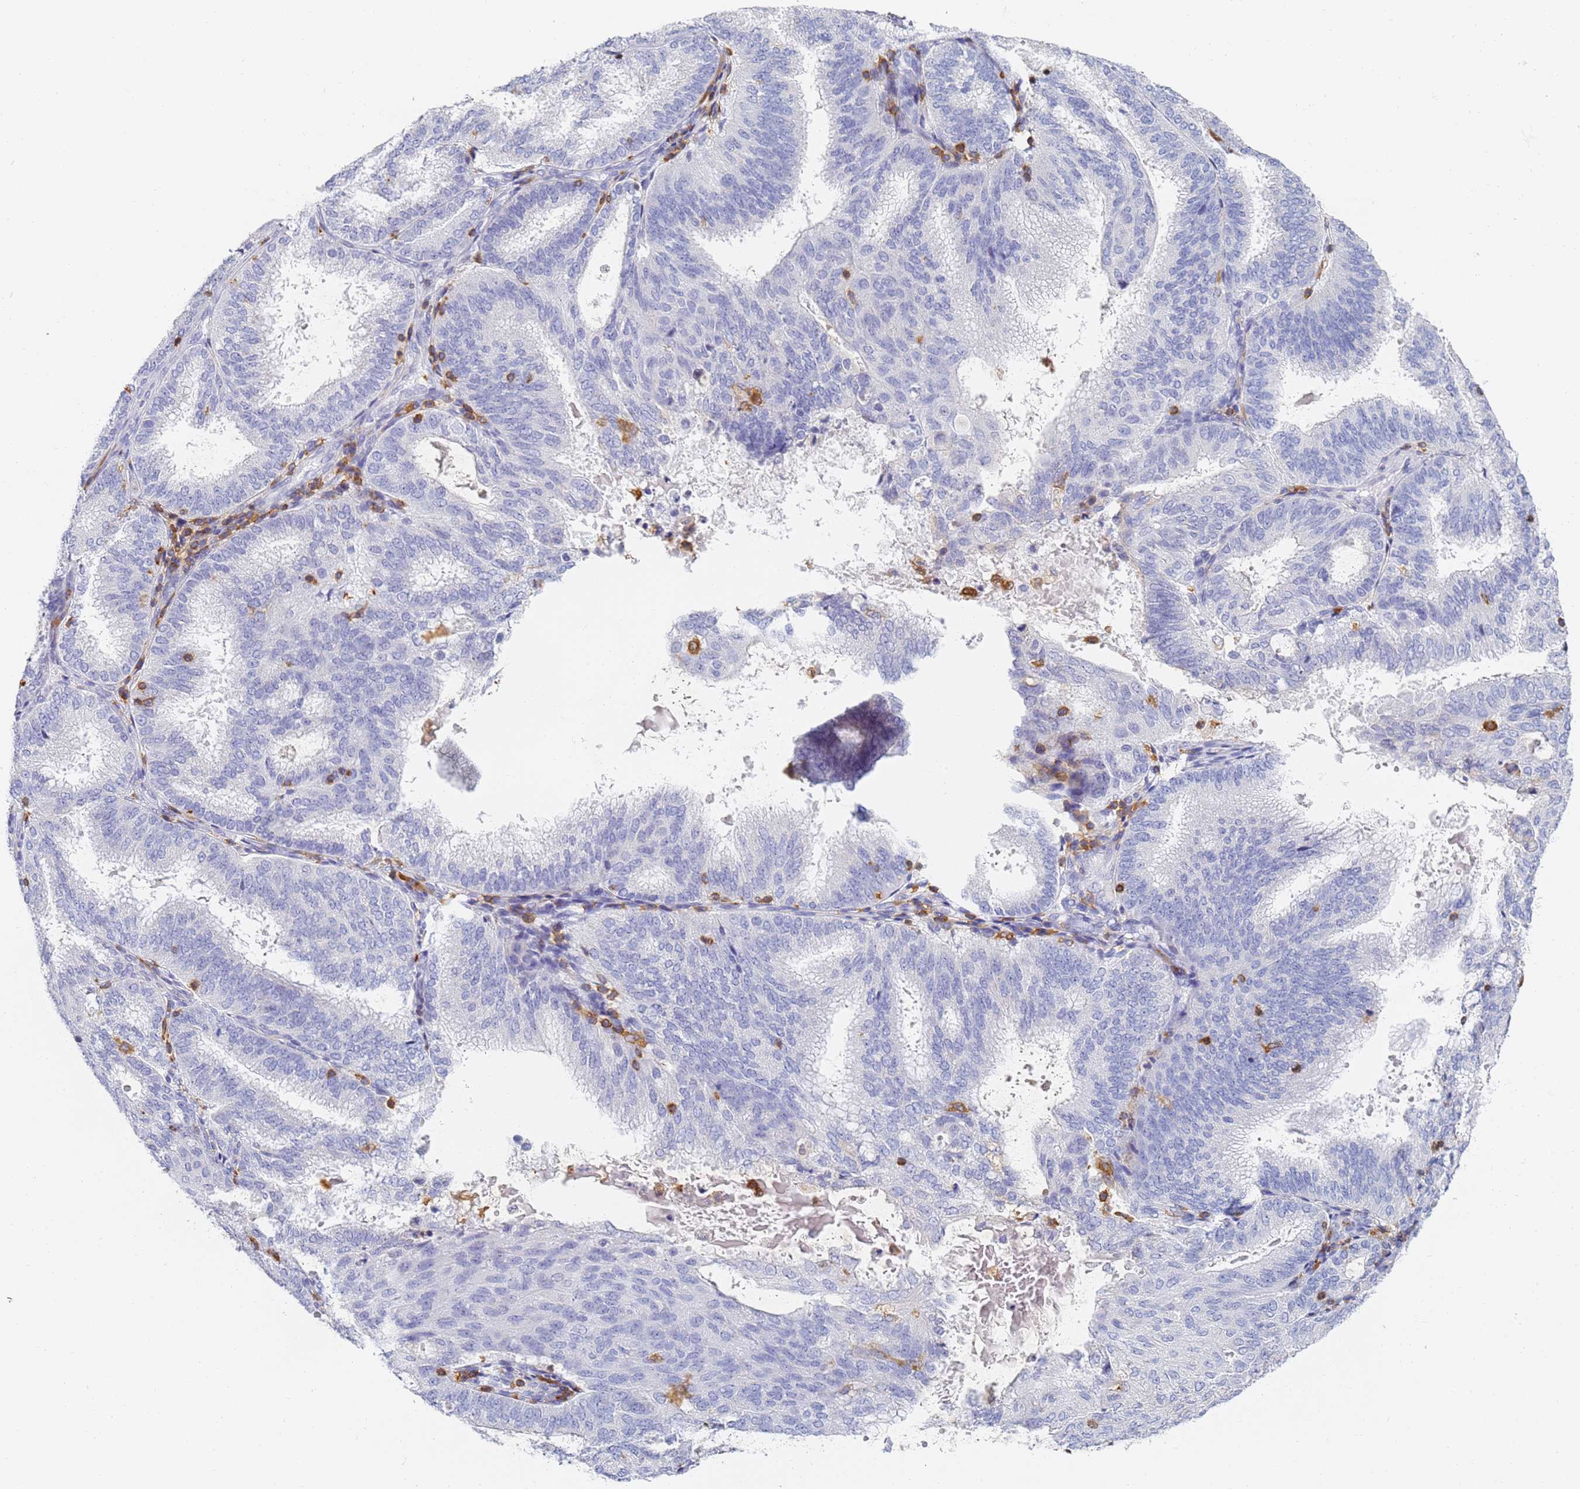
{"staining": {"intensity": "negative", "quantity": "none", "location": "none"}, "tissue": "endometrial cancer", "cell_type": "Tumor cells", "image_type": "cancer", "snomed": [{"axis": "morphology", "description": "Adenocarcinoma, NOS"}, {"axis": "topography", "description": "Endometrium"}], "caption": "High magnification brightfield microscopy of adenocarcinoma (endometrial) stained with DAB (brown) and counterstained with hematoxylin (blue): tumor cells show no significant staining. The staining was performed using DAB (3,3'-diaminobenzidine) to visualize the protein expression in brown, while the nuclei were stained in blue with hematoxylin (Magnification: 20x).", "gene": "BIN2", "patient": {"sex": "female", "age": 49}}